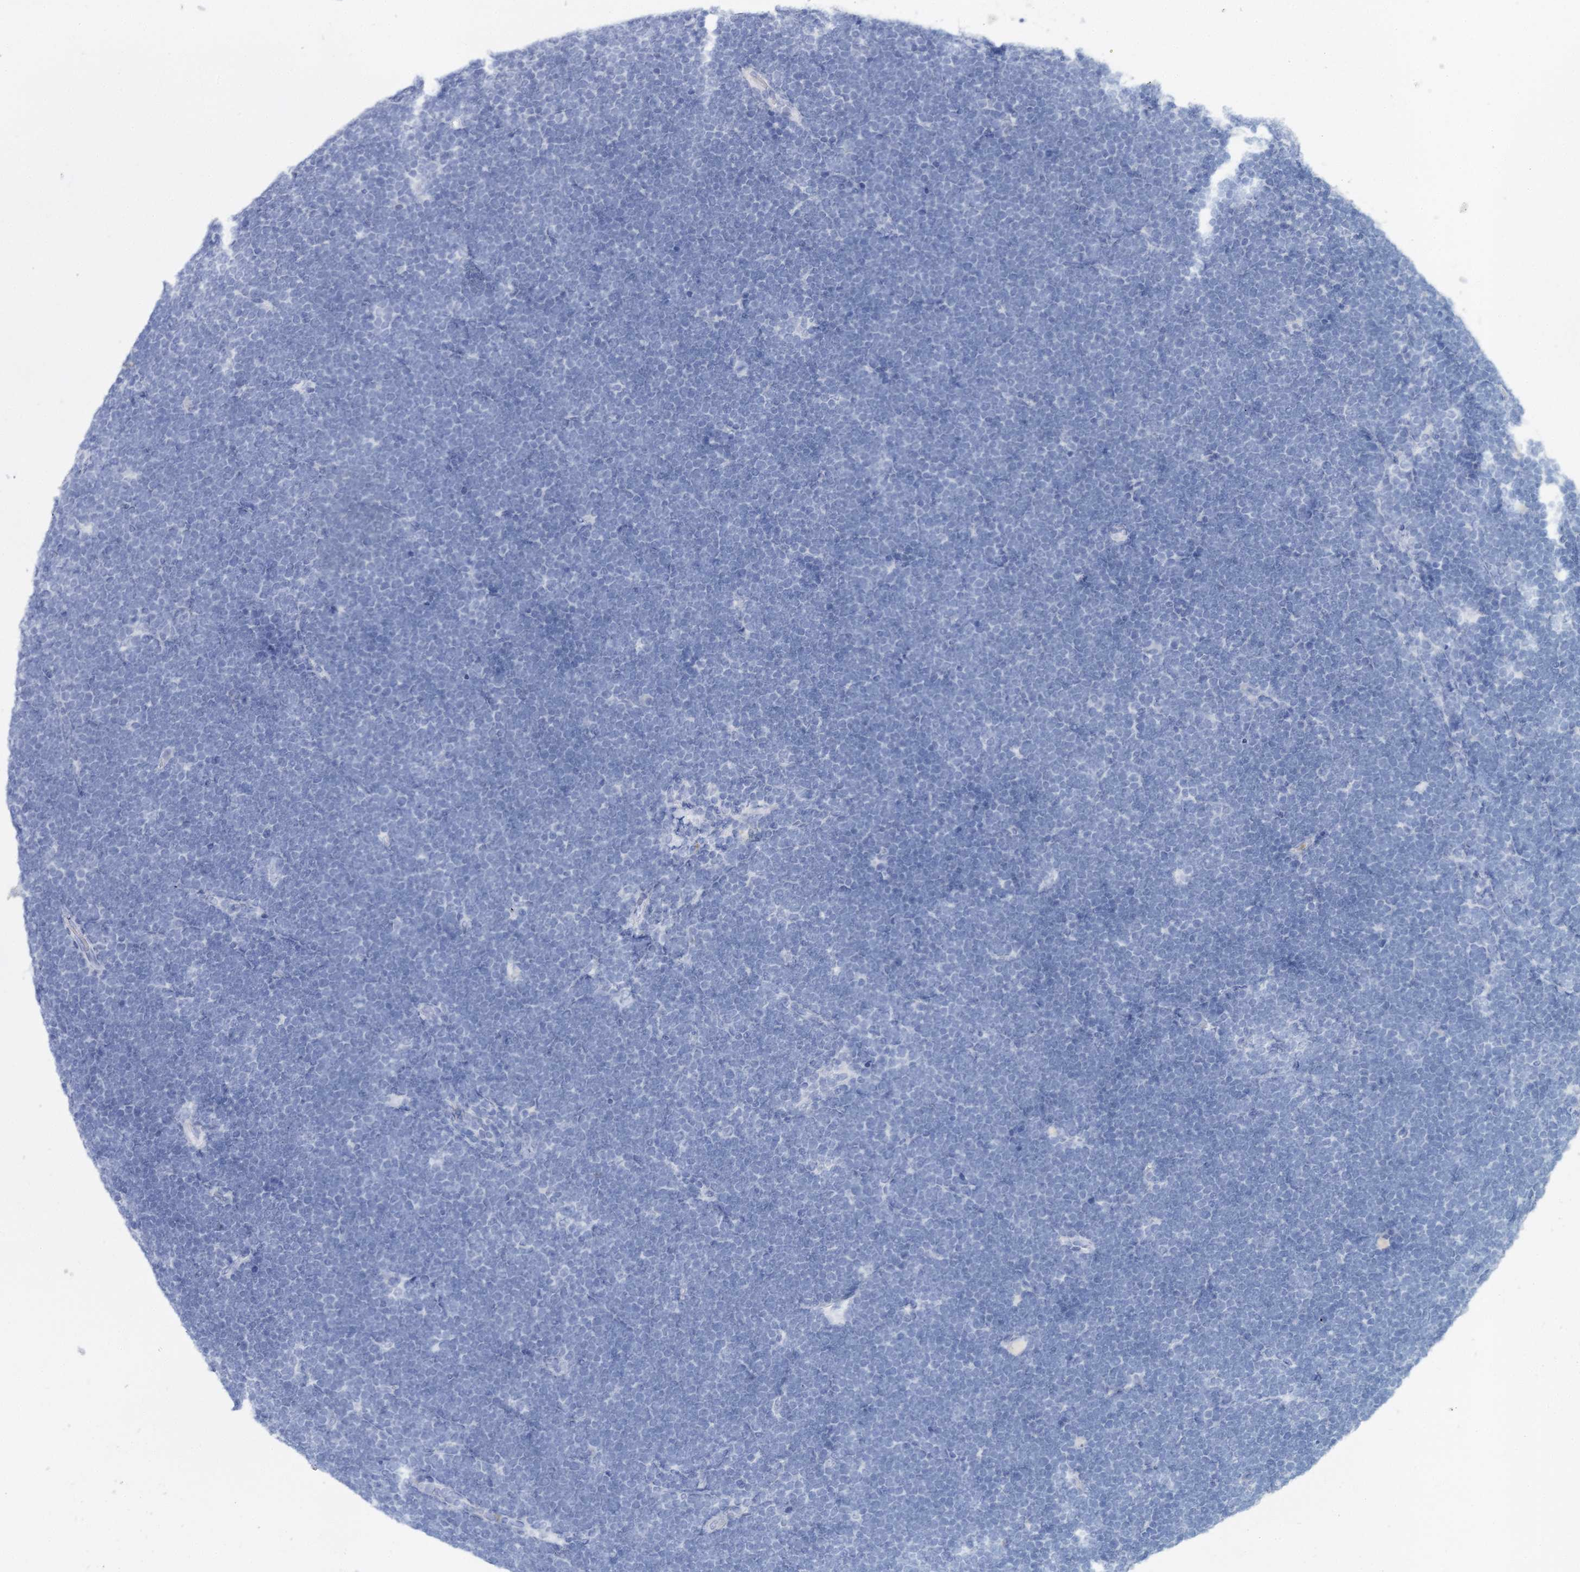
{"staining": {"intensity": "negative", "quantity": "none", "location": "none"}, "tissue": "lymphoma", "cell_type": "Tumor cells", "image_type": "cancer", "snomed": [{"axis": "morphology", "description": "Malignant lymphoma, non-Hodgkin's type, High grade"}, {"axis": "topography", "description": "Lymph node"}], "caption": "High magnification brightfield microscopy of malignant lymphoma, non-Hodgkin's type (high-grade) stained with DAB (3,3'-diaminobenzidine) (brown) and counterstained with hematoxylin (blue): tumor cells show no significant positivity.", "gene": "CEACAM8", "patient": {"sex": "male", "age": 13}}